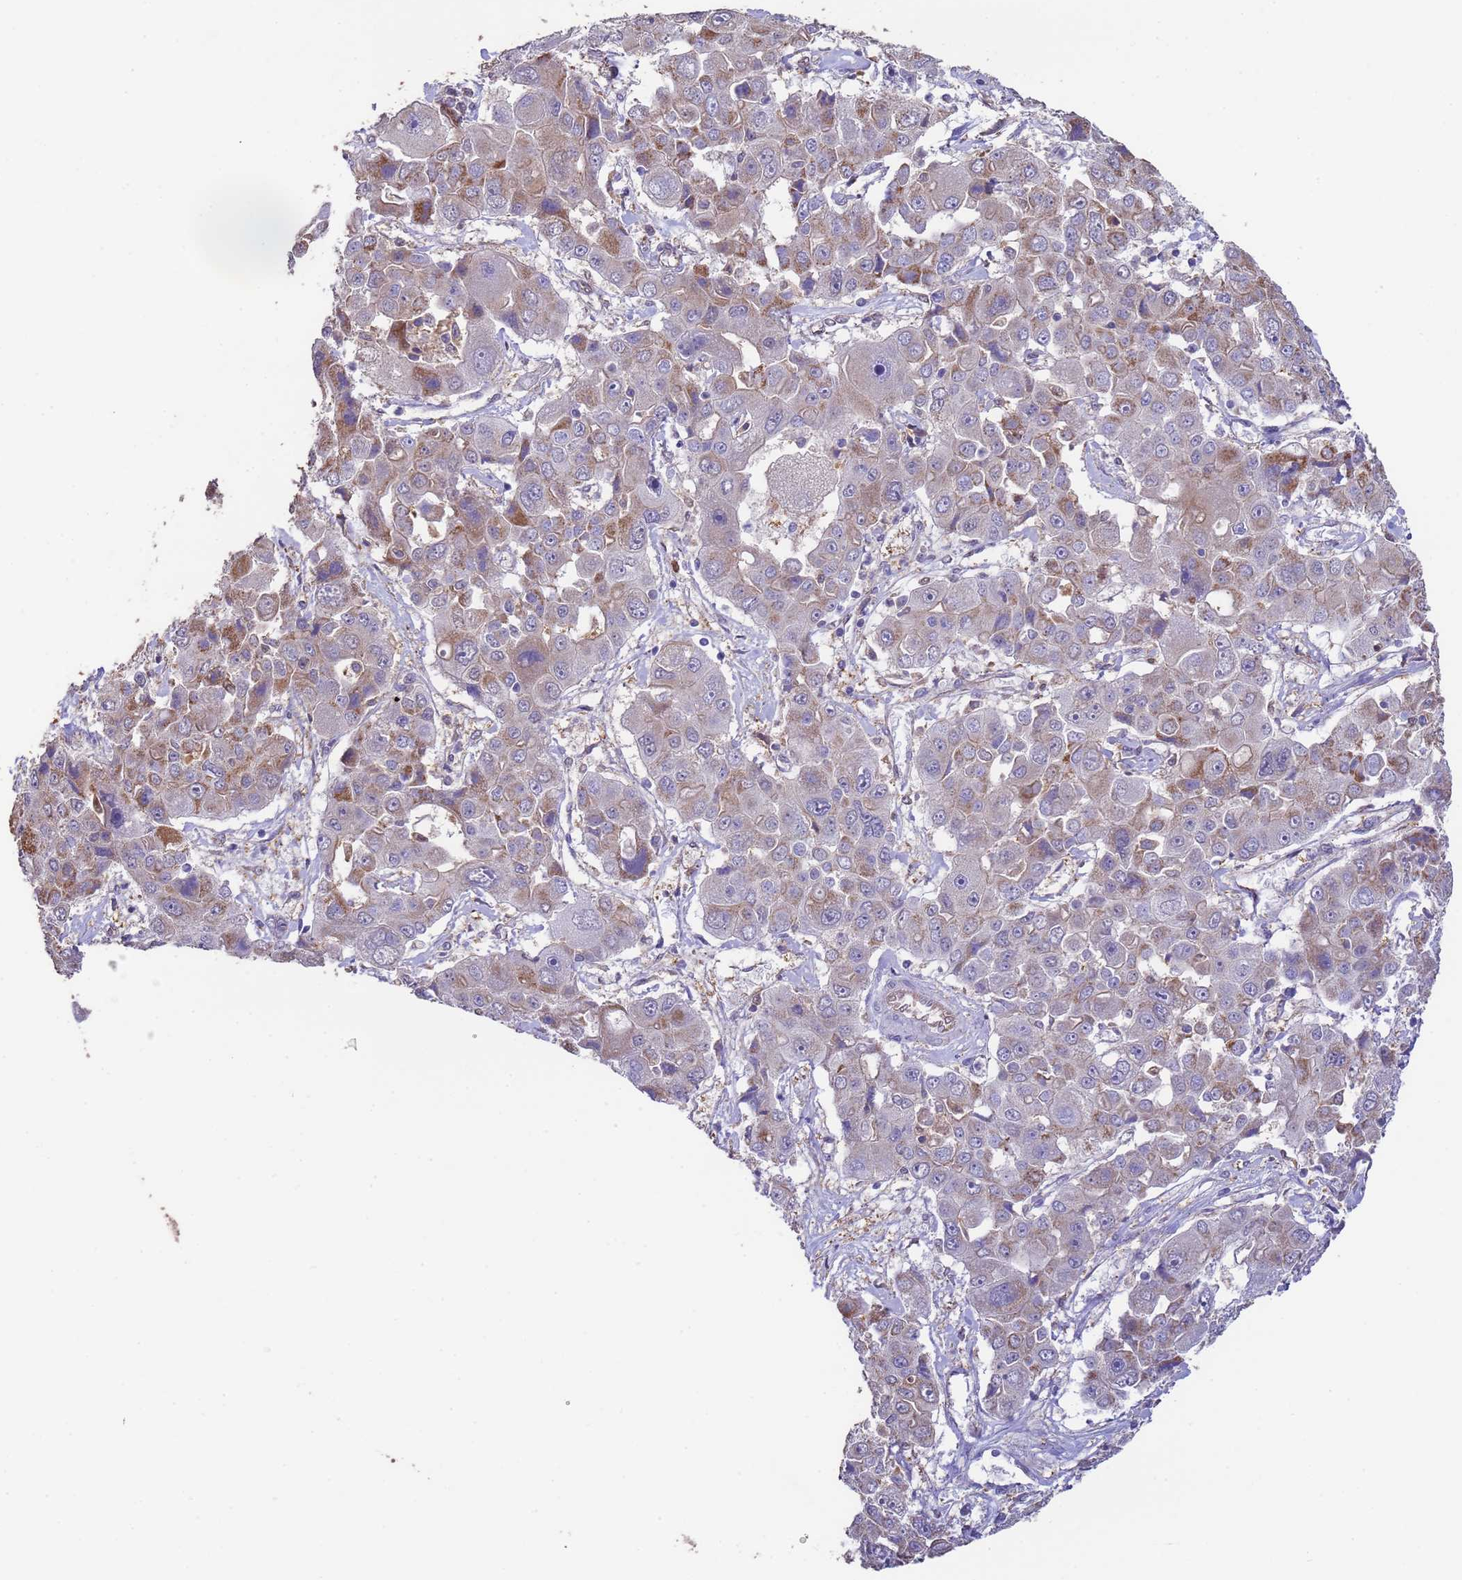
{"staining": {"intensity": "moderate", "quantity": "<25%", "location": "cytoplasmic/membranous"}, "tissue": "liver cancer", "cell_type": "Tumor cells", "image_type": "cancer", "snomed": [{"axis": "morphology", "description": "Cholangiocarcinoma"}, {"axis": "topography", "description": "Liver"}], "caption": "DAB immunohistochemical staining of liver cancer (cholangiocarcinoma) exhibits moderate cytoplasmic/membranous protein staining in approximately <25% of tumor cells.", "gene": "NPHP1", "patient": {"sex": "male", "age": 67}}